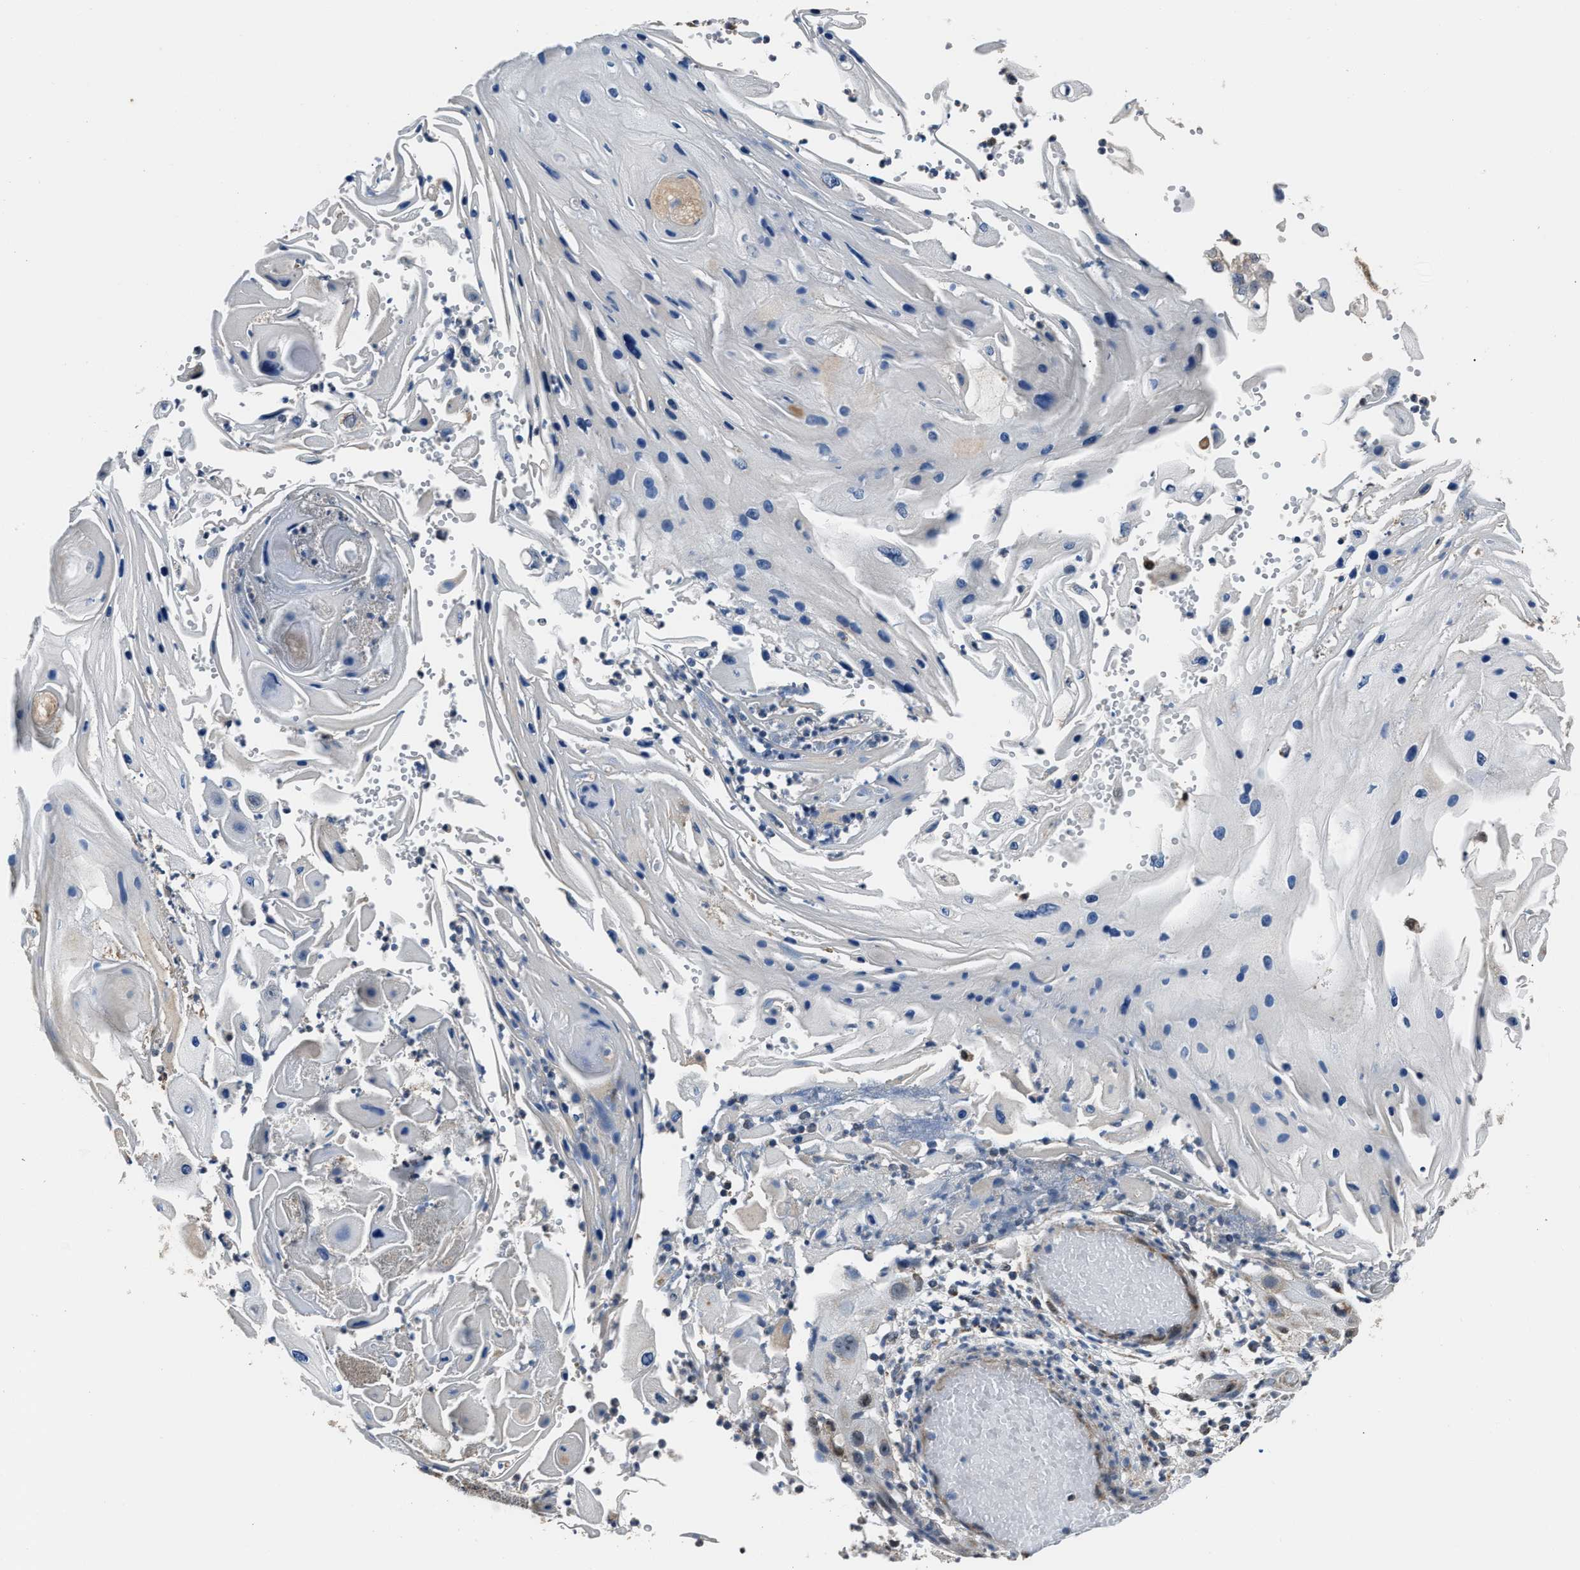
{"staining": {"intensity": "negative", "quantity": "none", "location": "none"}, "tissue": "skin cancer", "cell_type": "Tumor cells", "image_type": "cancer", "snomed": [{"axis": "morphology", "description": "Squamous cell carcinoma, NOS"}, {"axis": "topography", "description": "Skin"}], "caption": "This is a photomicrograph of IHC staining of squamous cell carcinoma (skin), which shows no staining in tumor cells.", "gene": "NSUN5", "patient": {"sex": "female", "age": 44}}